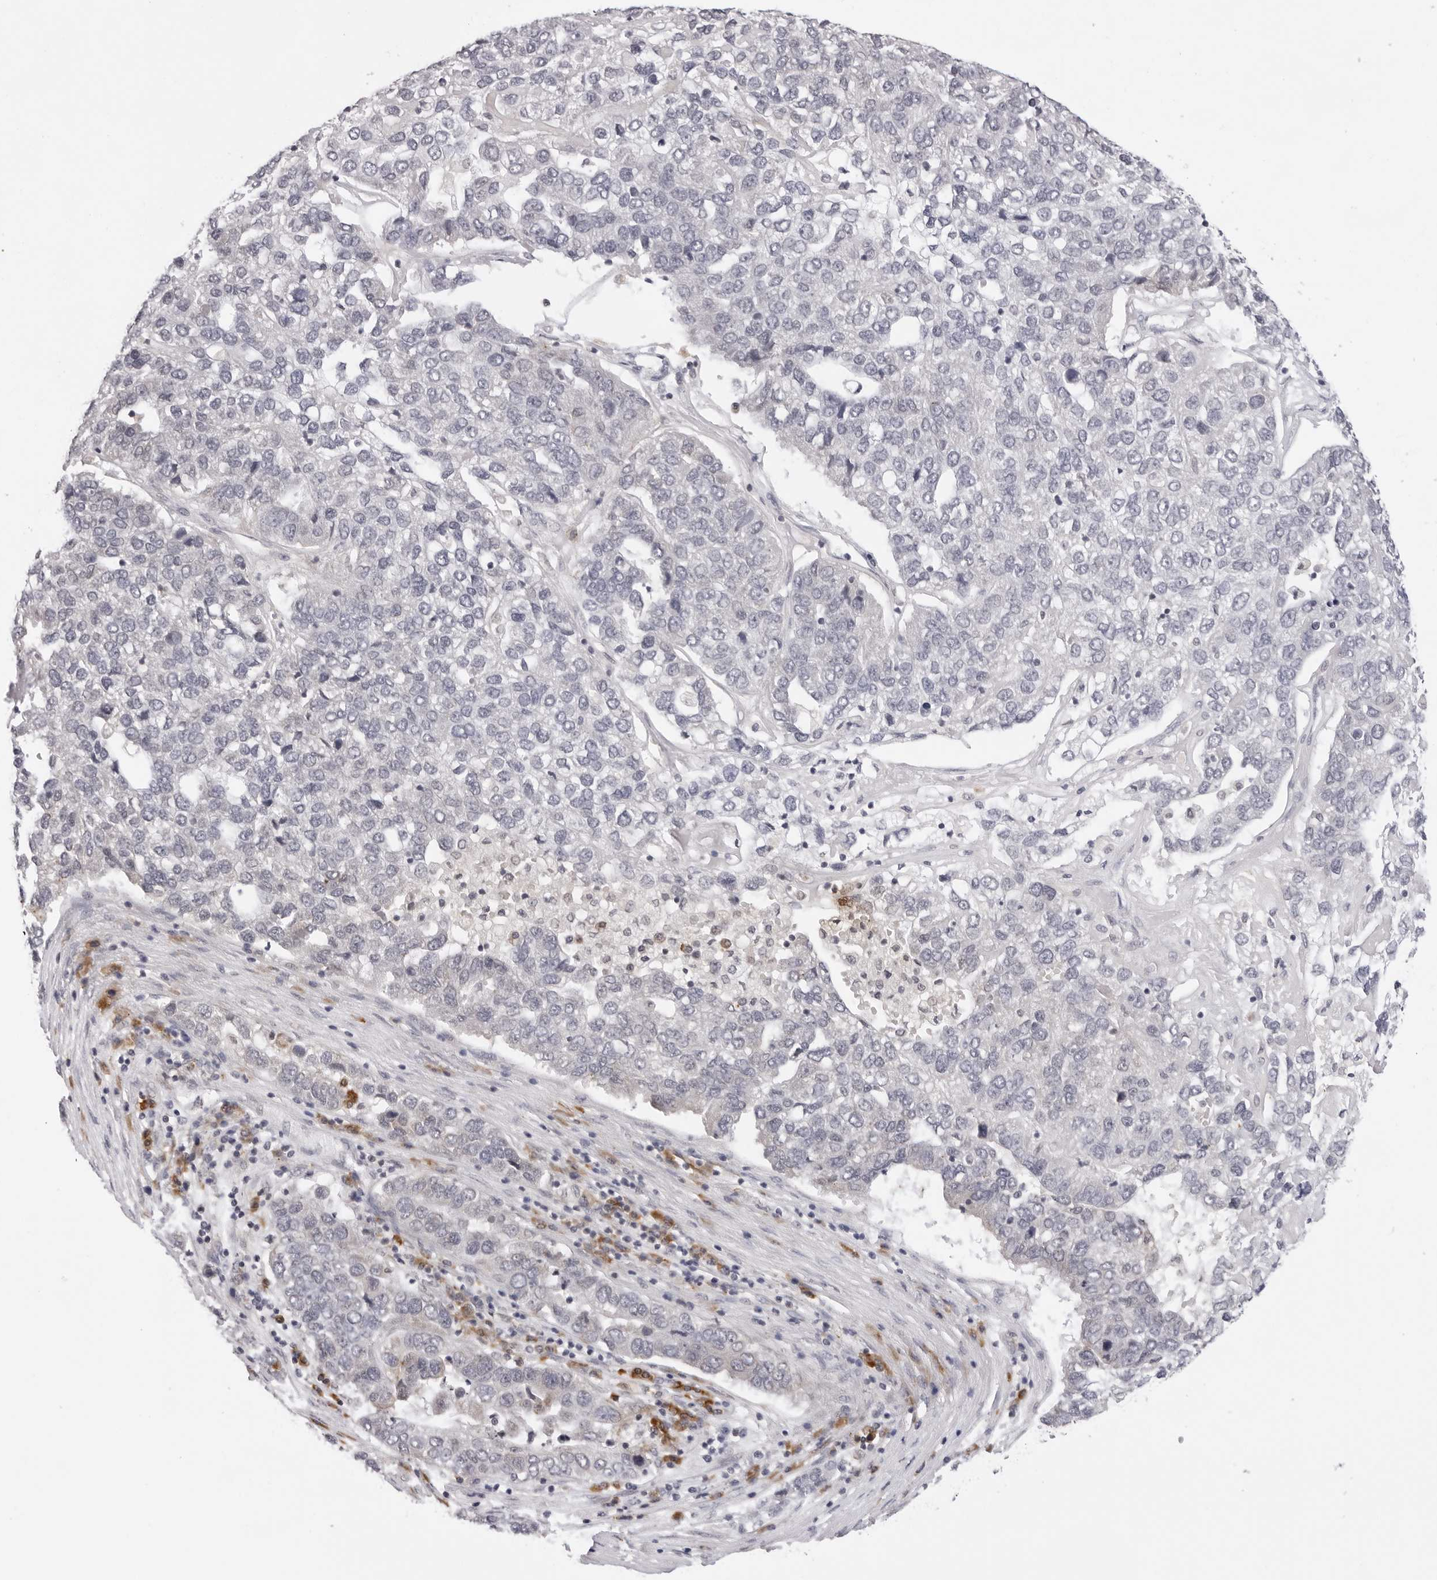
{"staining": {"intensity": "negative", "quantity": "none", "location": "none"}, "tissue": "pancreatic cancer", "cell_type": "Tumor cells", "image_type": "cancer", "snomed": [{"axis": "morphology", "description": "Adenocarcinoma, NOS"}, {"axis": "topography", "description": "Pancreas"}], "caption": "Adenocarcinoma (pancreatic) was stained to show a protein in brown. There is no significant staining in tumor cells. (IHC, brightfield microscopy, high magnification).", "gene": "IL17RA", "patient": {"sex": "female", "age": 61}}